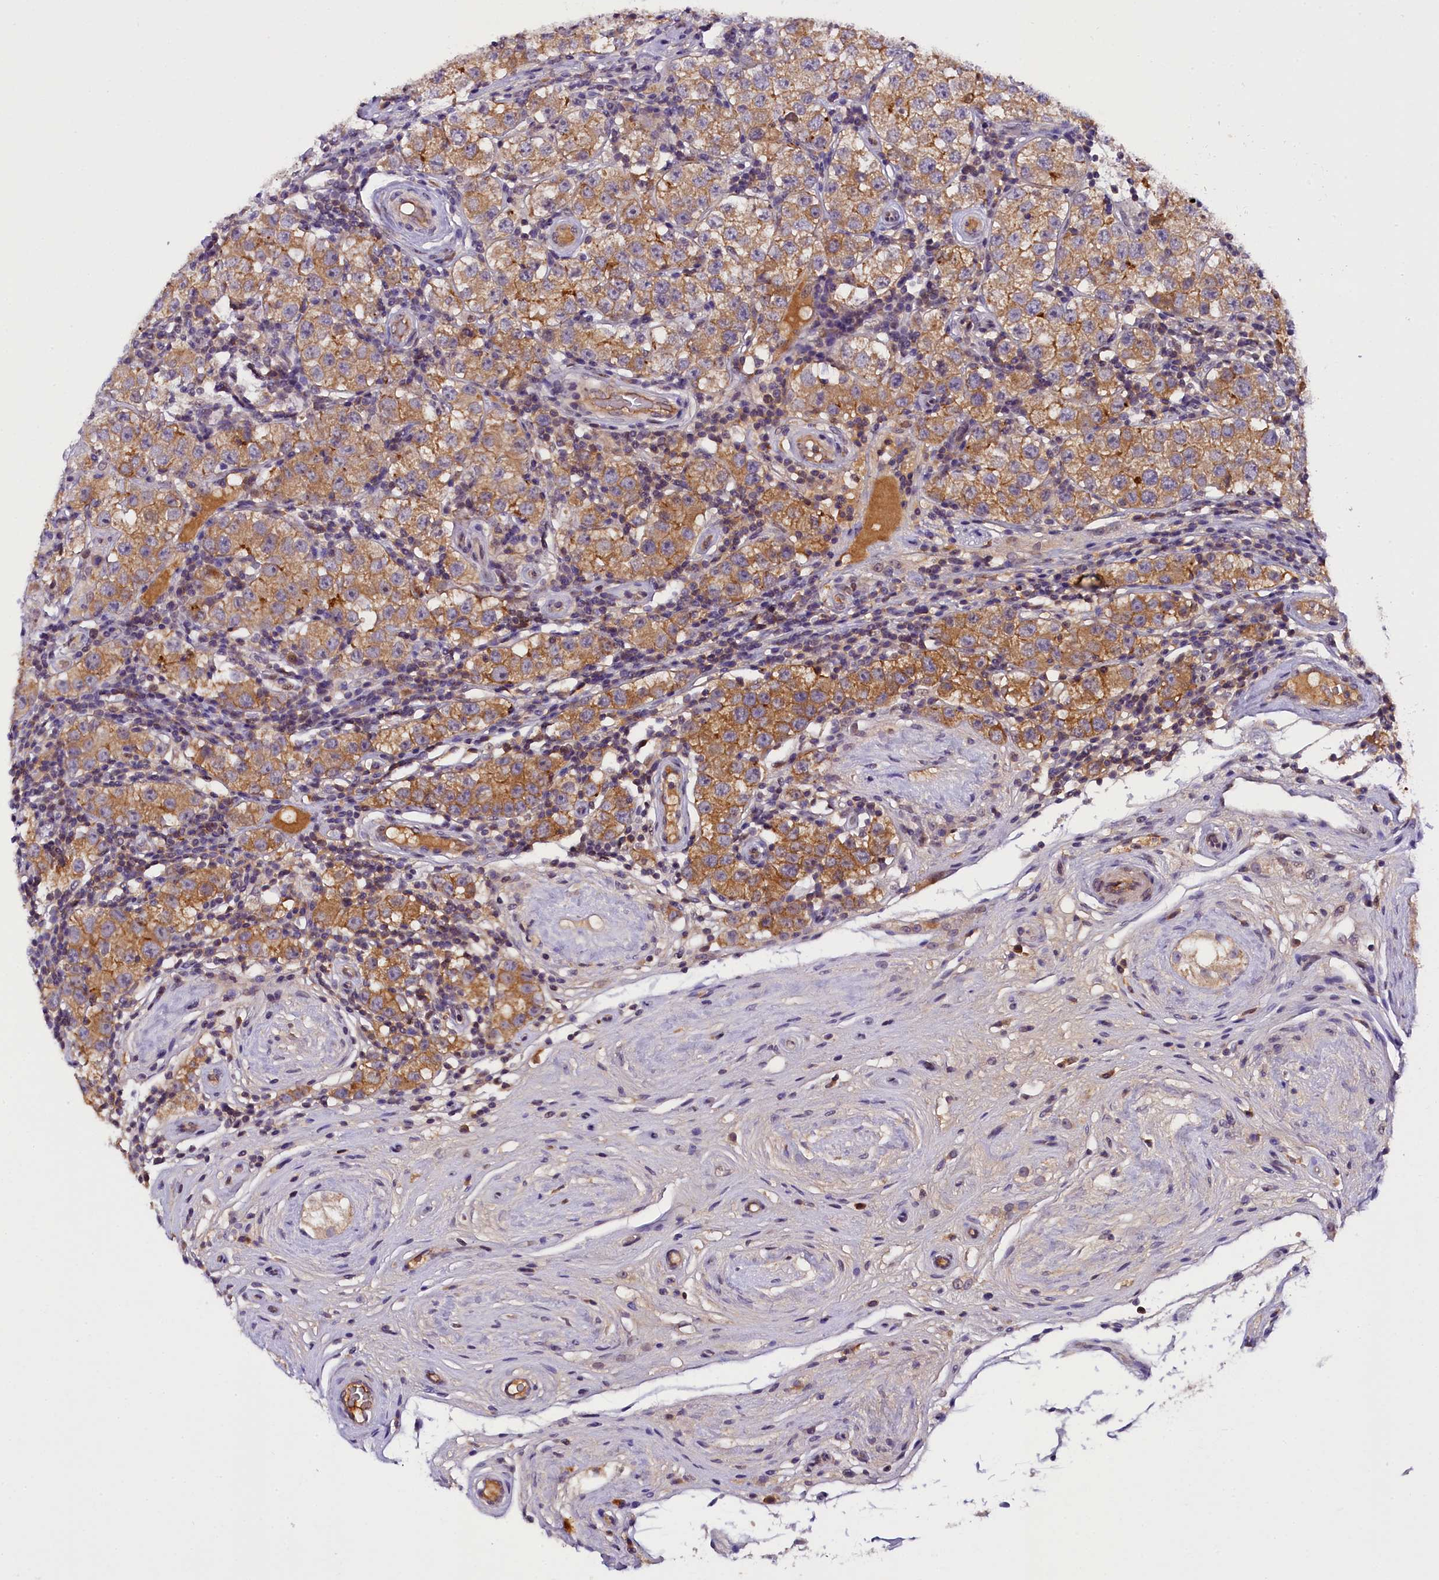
{"staining": {"intensity": "moderate", "quantity": "25%-75%", "location": "cytoplasmic/membranous"}, "tissue": "testis cancer", "cell_type": "Tumor cells", "image_type": "cancer", "snomed": [{"axis": "morphology", "description": "Seminoma, NOS"}, {"axis": "topography", "description": "Testis"}], "caption": "Immunohistochemical staining of seminoma (testis) displays medium levels of moderate cytoplasmic/membranous staining in approximately 25%-75% of tumor cells. The protein of interest is shown in brown color, while the nuclei are stained blue.", "gene": "ENKD1", "patient": {"sex": "male", "age": 34}}